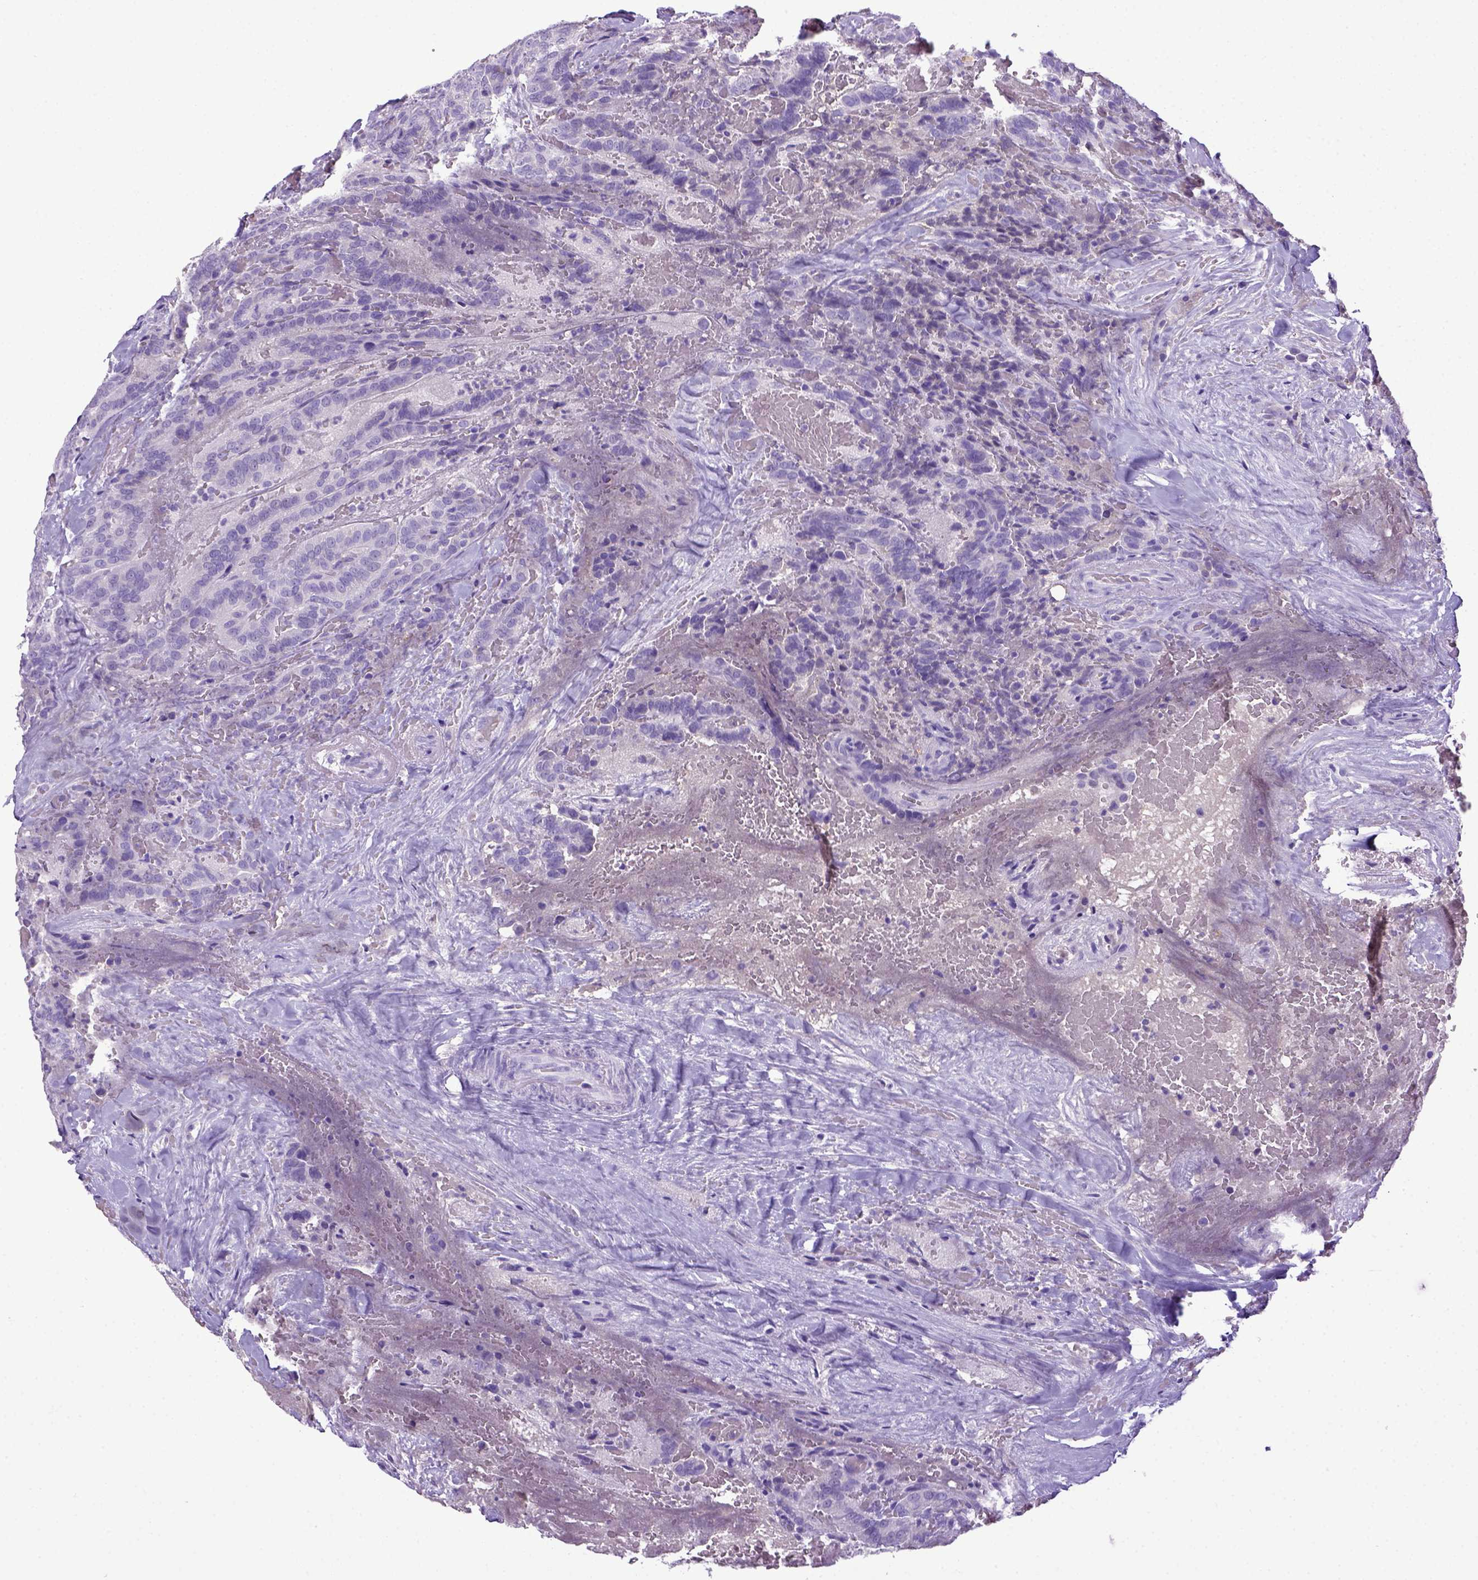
{"staining": {"intensity": "negative", "quantity": "none", "location": "none"}, "tissue": "thyroid cancer", "cell_type": "Tumor cells", "image_type": "cancer", "snomed": [{"axis": "morphology", "description": "Papillary adenocarcinoma, NOS"}, {"axis": "topography", "description": "Thyroid gland"}], "caption": "DAB immunohistochemical staining of thyroid cancer displays no significant staining in tumor cells. (DAB (3,3'-diaminobenzidine) immunohistochemistry (IHC) visualized using brightfield microscopy, high magnification).", "gene": "ITIH4", "patient": {"sex": "male", "age": 61}}